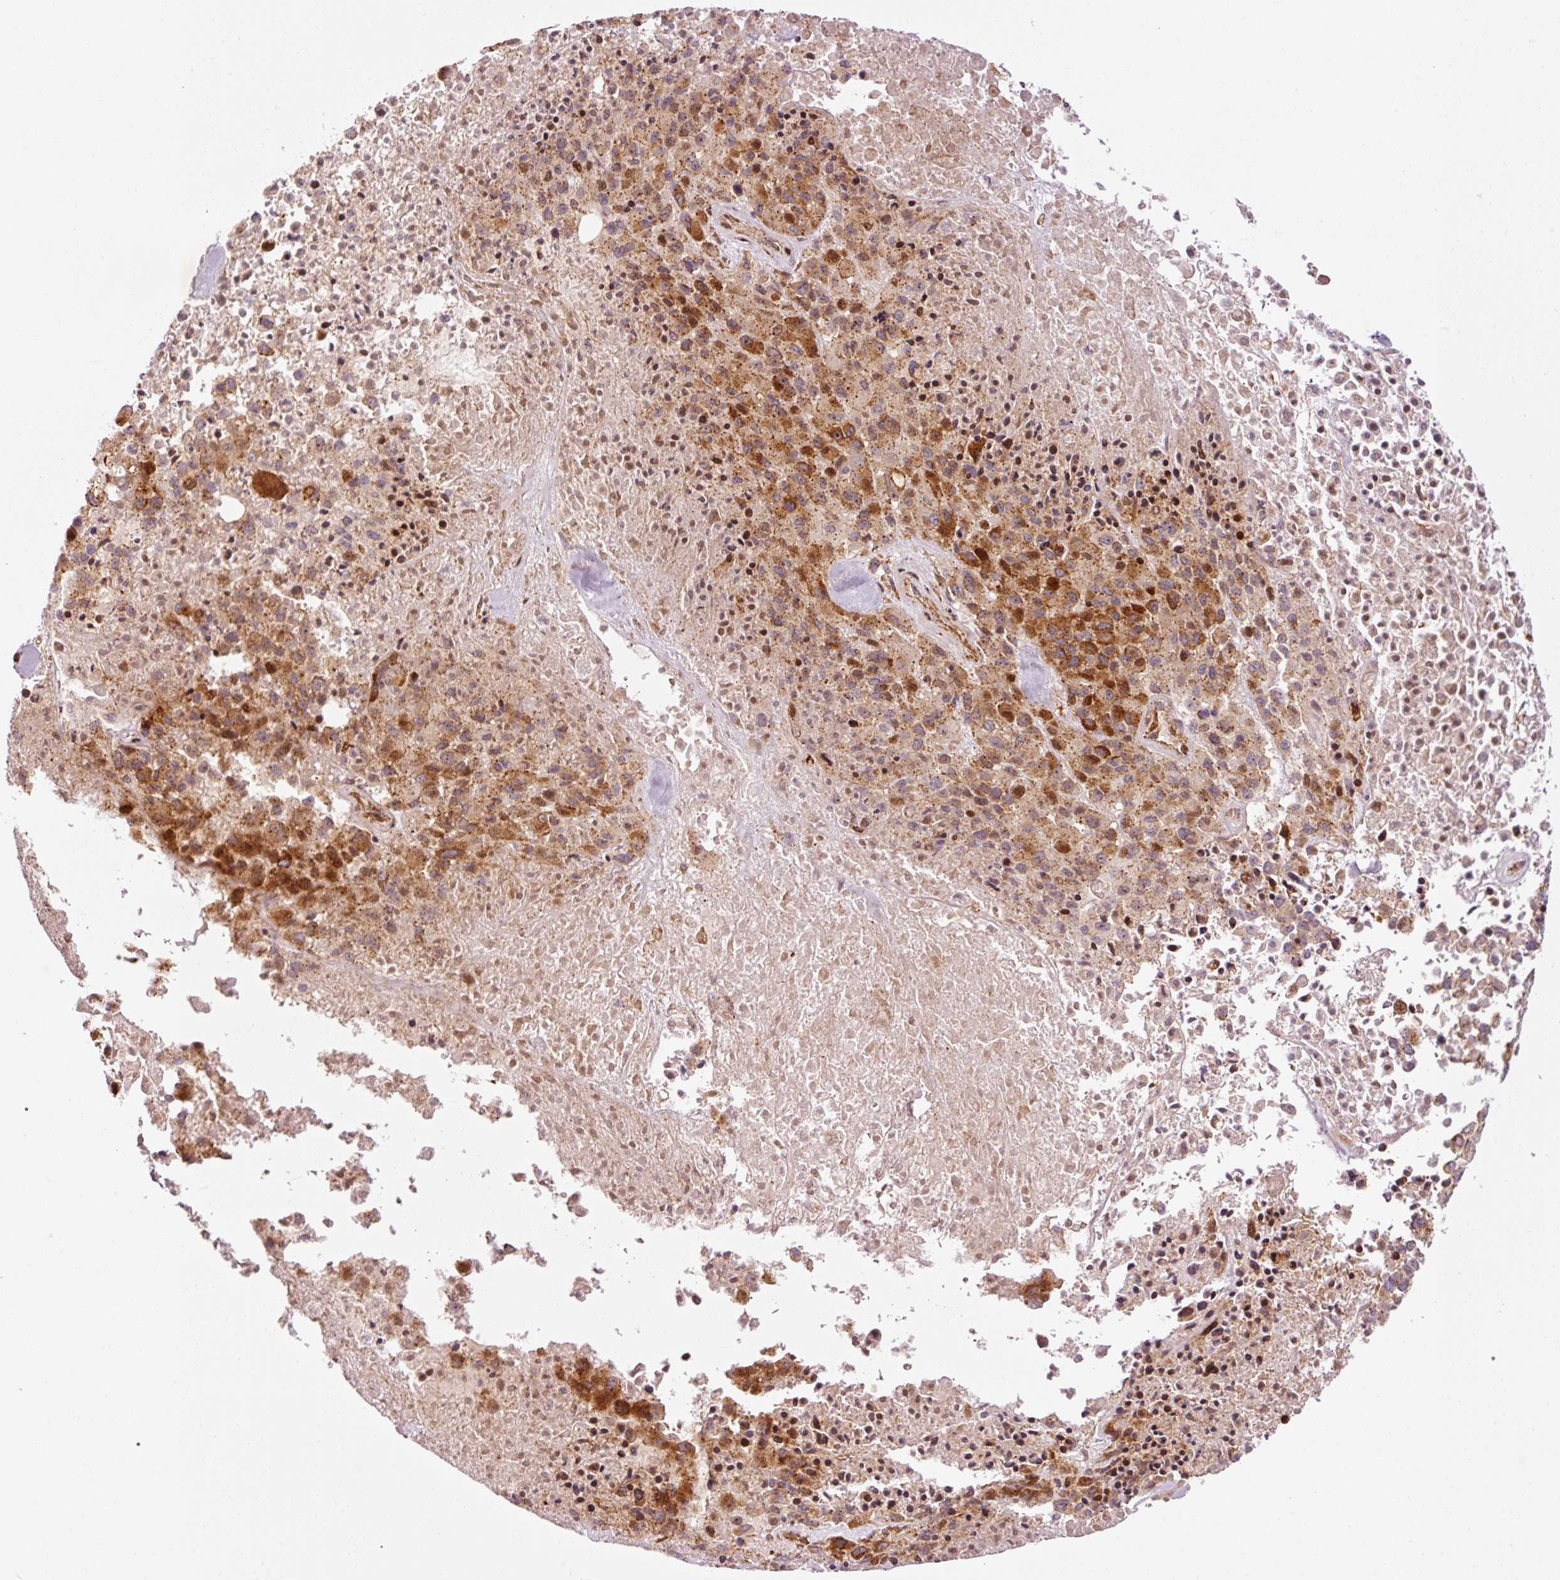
{"staining": {"intensity": "strong", "quantity": ">75%", "location": "cytoplasmic/membranous"}, "tissue": "melanoma", "cell_type": "Tumor cells", "image_type": "cancer", "snomed": [{"axis": "morphology", "description": "Malignant melanoma, Metastatic site"}, {"axis": "topography", "description": "Skin"}], "caption": "Strong cytoplasmic/membranous staining is seen in approximately >75% of tumor cells in melanoma. The protein of interest is stained brown, and the nuclei are stained in blue (DAB (3,3'-diaminobenzidine) IHC with brightfield microscopy, high magnification).", "gene": "ANKRD20A1", "patient": {"sex": "female", "age": 81}}